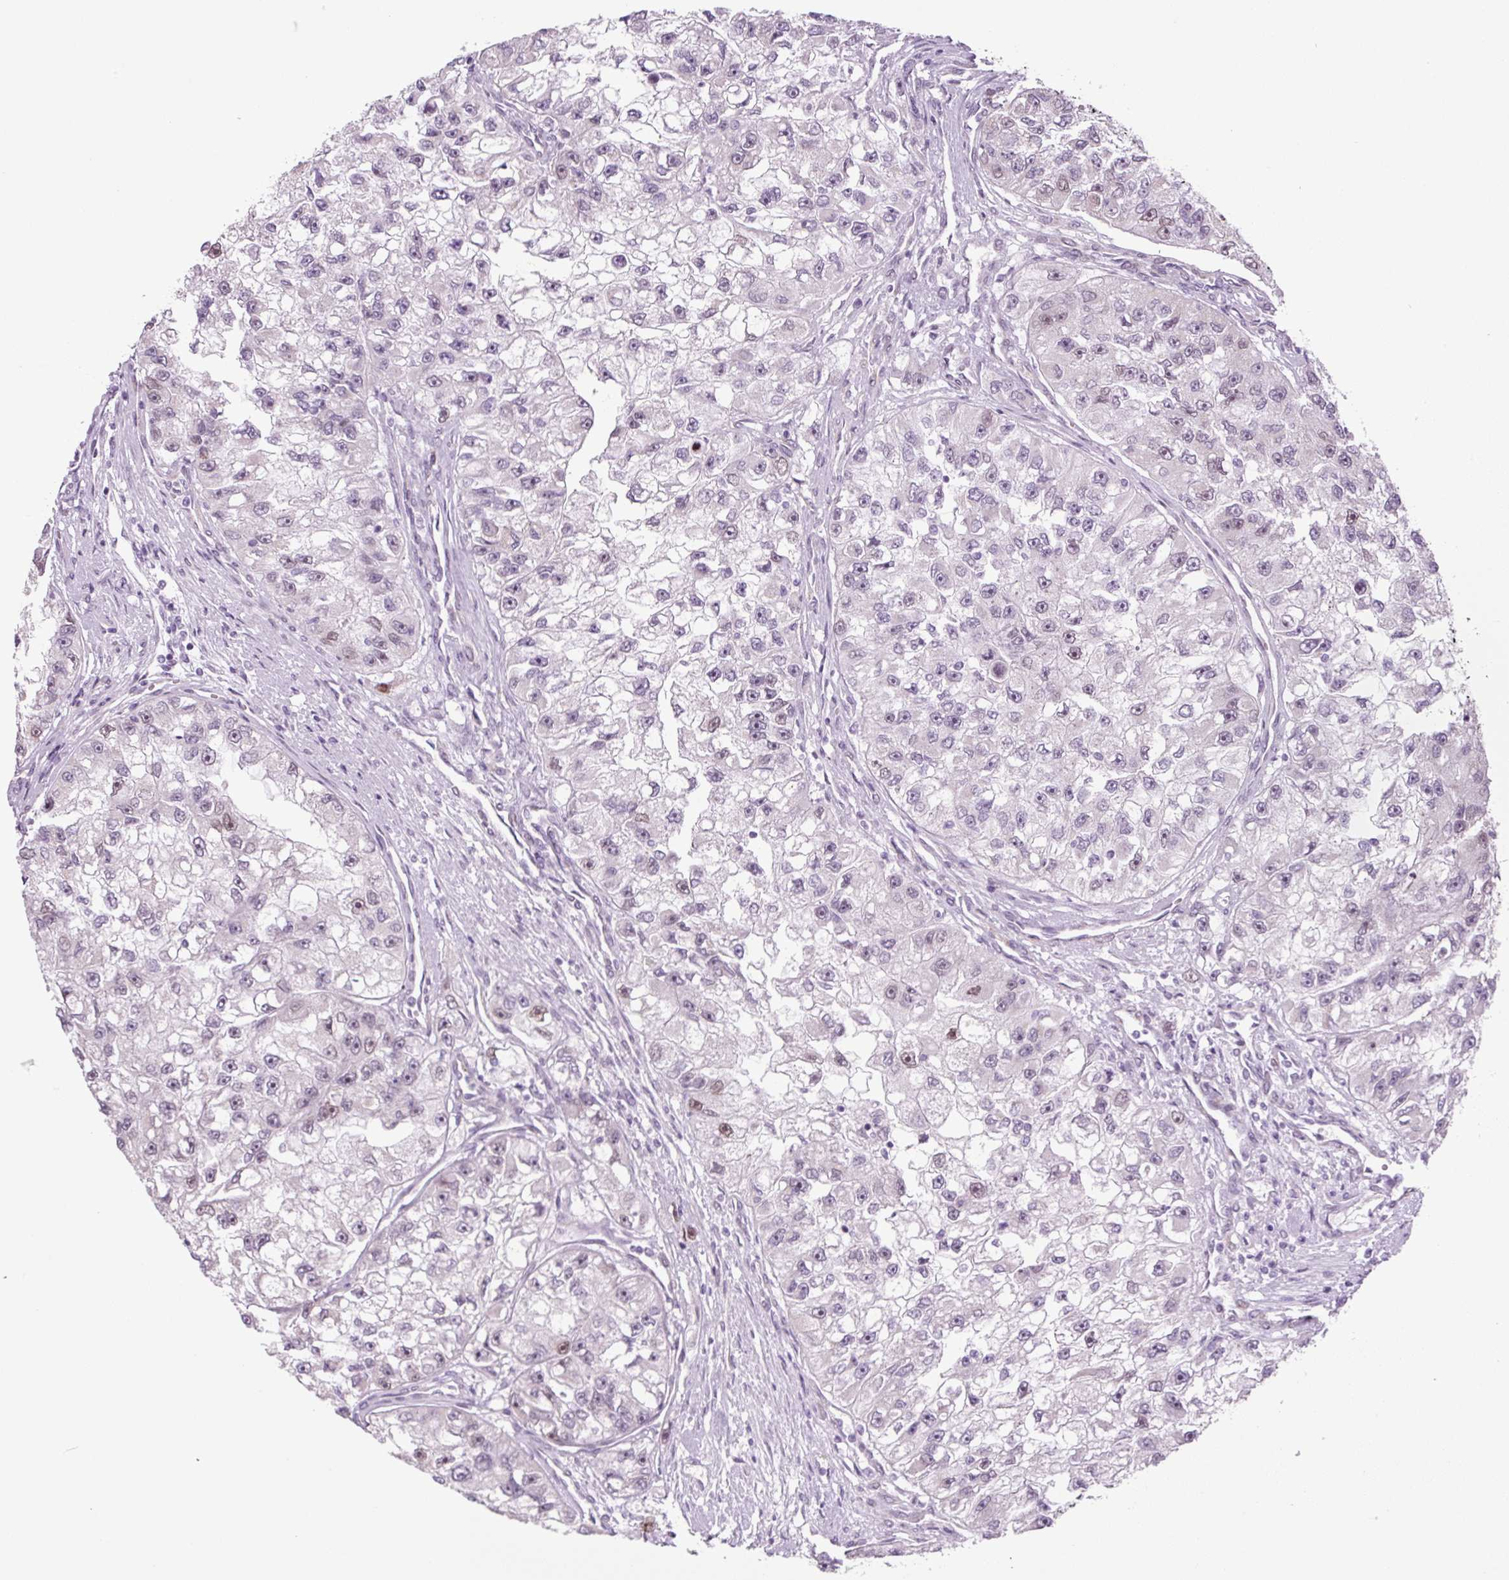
{"staining": {"intensity": "weak", "quantity": "25%-75%", "location": "nuclear"}, "tissue": "renal cancer", "cell_type": "Tumor cells", "image_type": "cancer", "snomed": [{"axis": "morphology", "description": "Adenocarcinoma, NOS"}, {"axis": "topography", "description": "Kidney"}], "caption": "A photomicrograph of renal adenocarcinoma stained for a protein reveals weak nuclear brown staining in tumor cells. (DAB IHC, brown staining for protein, blue staining for nuclei).", "gene": "RRS1", "patient": {"sex": "male", "age": 63}}